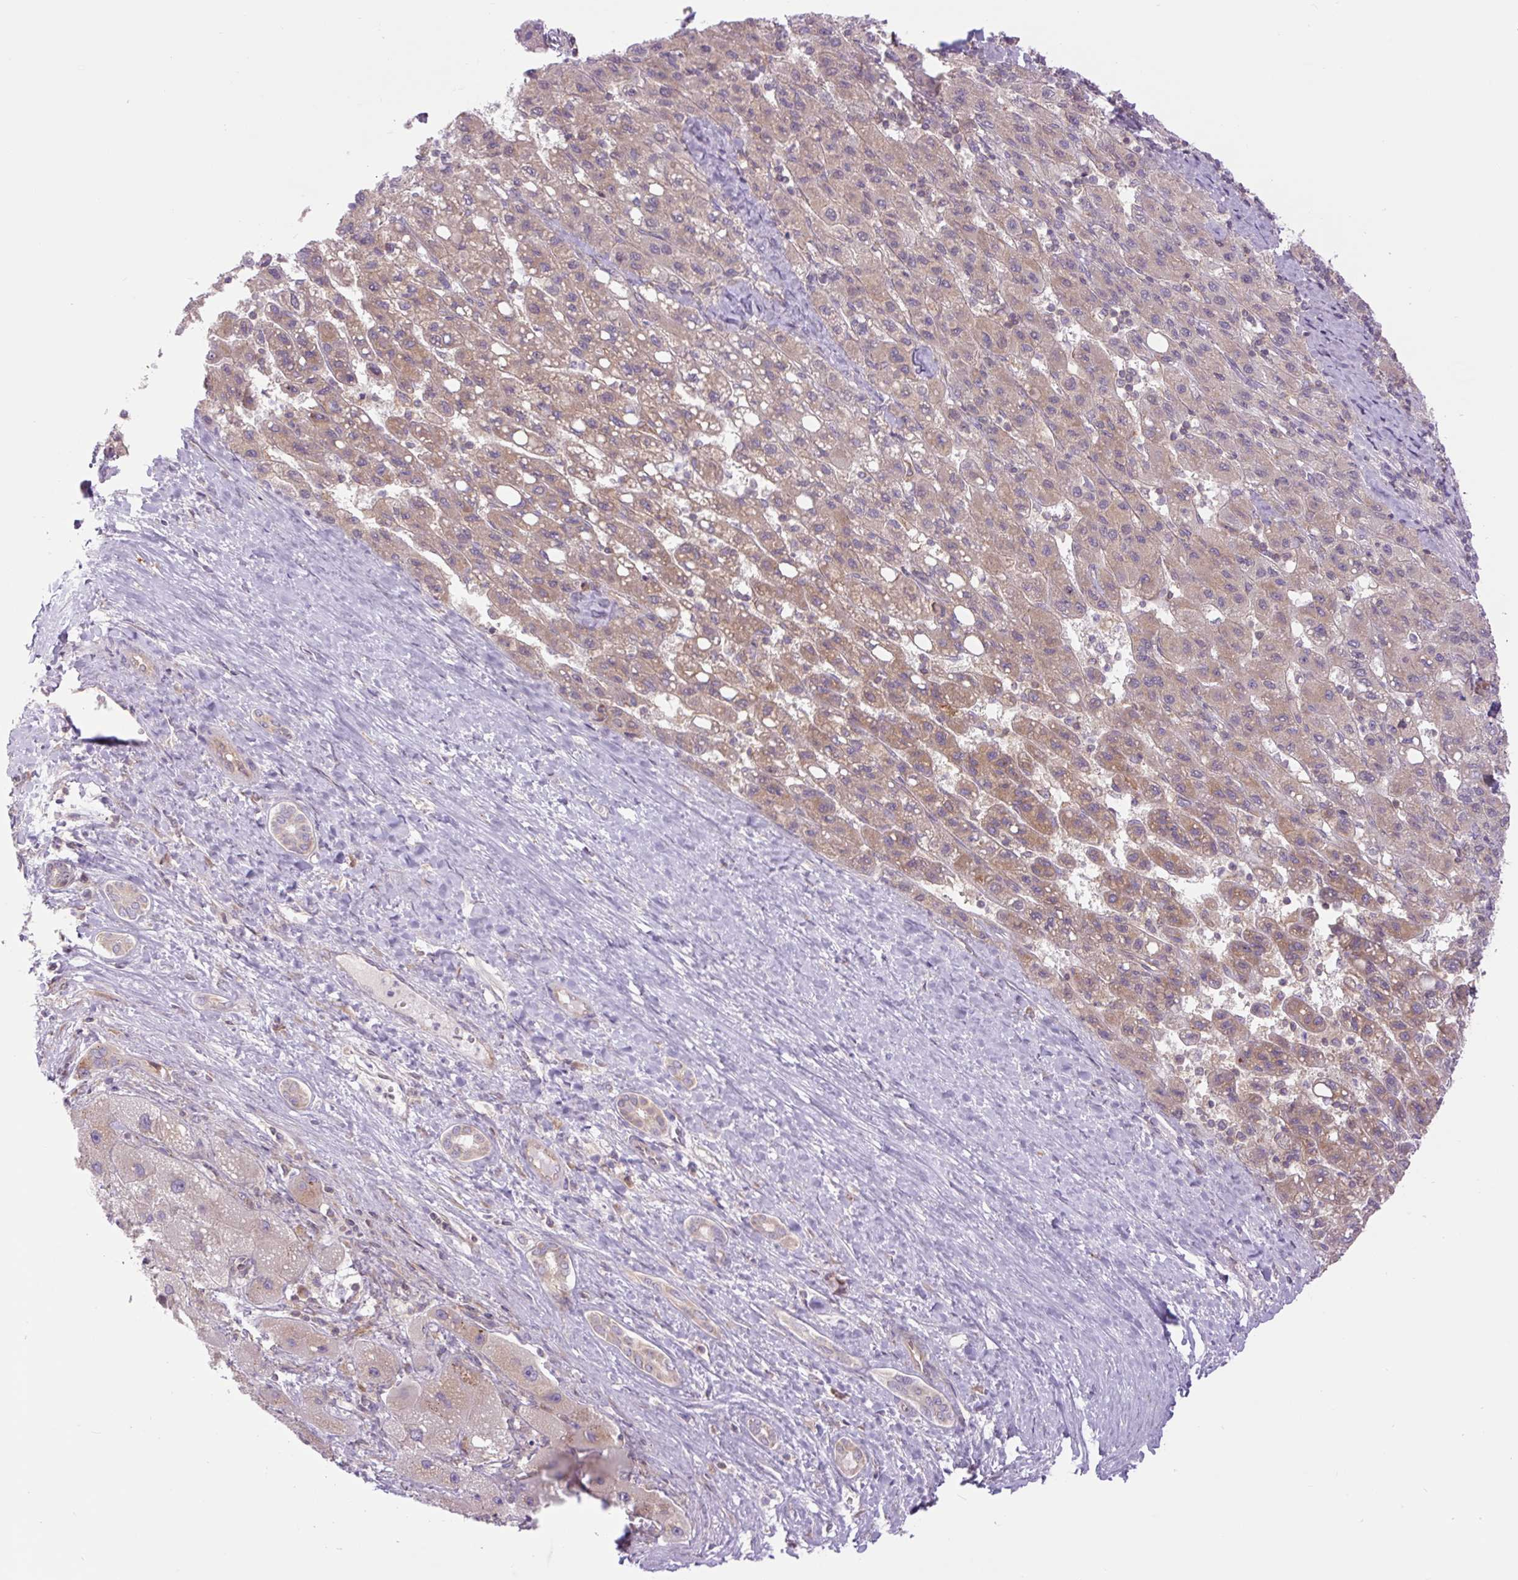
{"staining": {"intensity": "weak", "quantity": ">75%", "location": "cytoplasmic/membranous"}, "tissue": "liver cancer", "cell_type": "Tumor cells", "image_type": "cancer", "snomed": [{"axis": "morphology", "description": "Carcinoma, Hepatocellular, NOS"}, {"axis": "topography", "description": "Liver"}], "caption": "A micrograph of human liver cancer (hepatocellular carcinoma) stained for a protein demonstrates weak cytoplasmic/membranous brown staining in tumor cells.", "gene": "MINK1", "patient": {"sex": "female", "age": 82}}